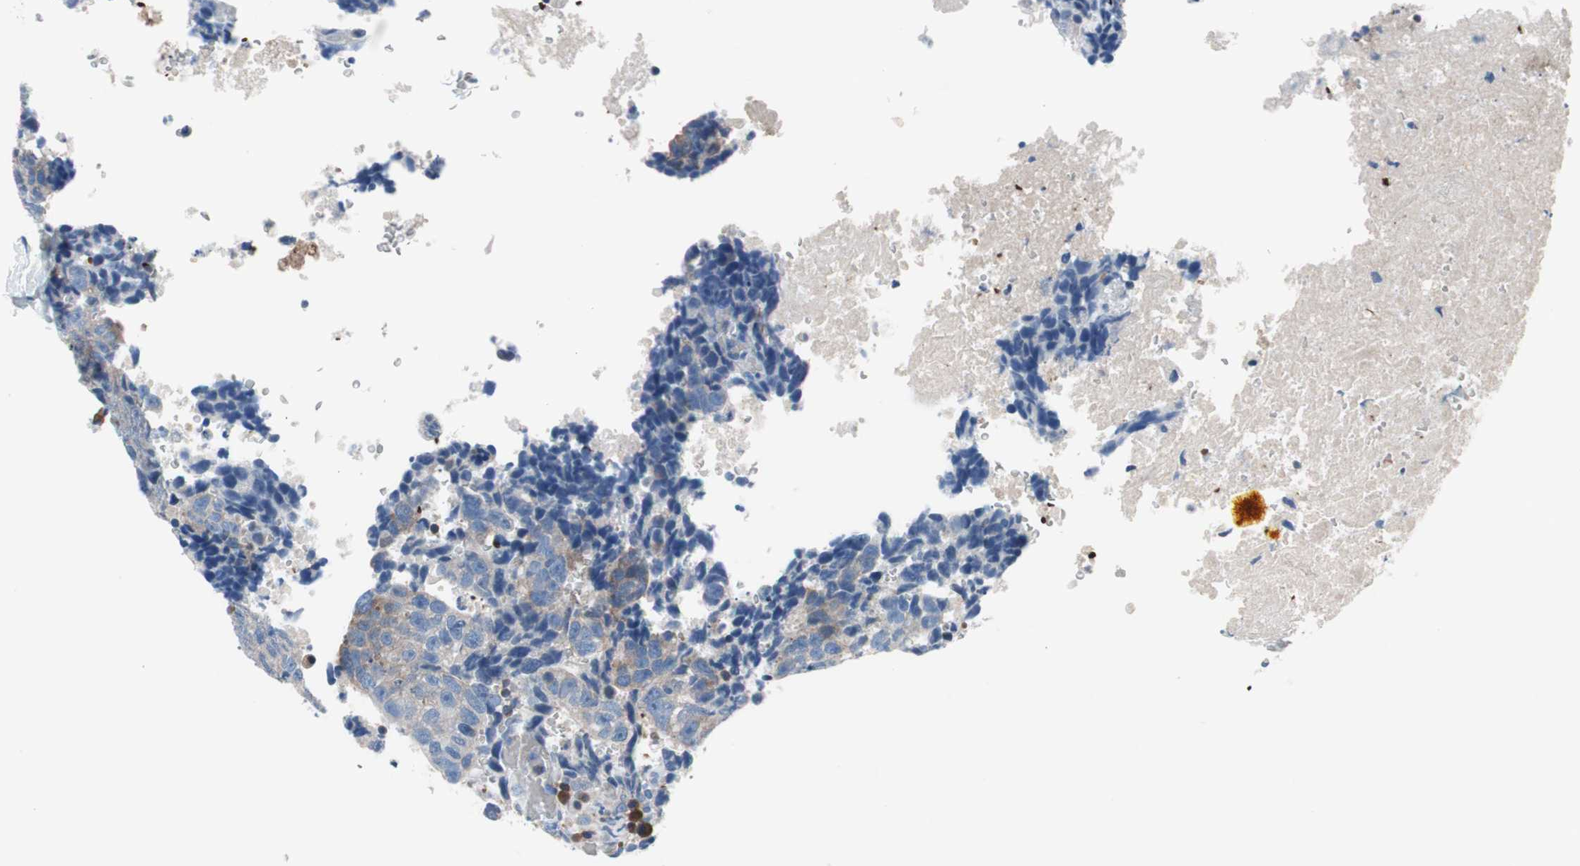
{"staining": {"intensity": "weak", "quantity": "<25%", "location": "cytoplasmic/membranous"}, "tissue": "testis cancer", "cell_type": "Tumor cells", "image_type": "cancer", "snomed": [{"axis": "morphology", "description": "Necrosis, NOS"}, {"axis": "morphology", "description": "Carcinoma, Embryonal, NOS"}, {"axis": "topography", "description": "Testis"}], "caption": "IHC image of neoplastic tissue: embryonal carcinoma (testis) stained with DAB displays no significant protein expression in tumor cells.", "gene": "PRDX2", "patient": {"sex": "male", "age": 19}}